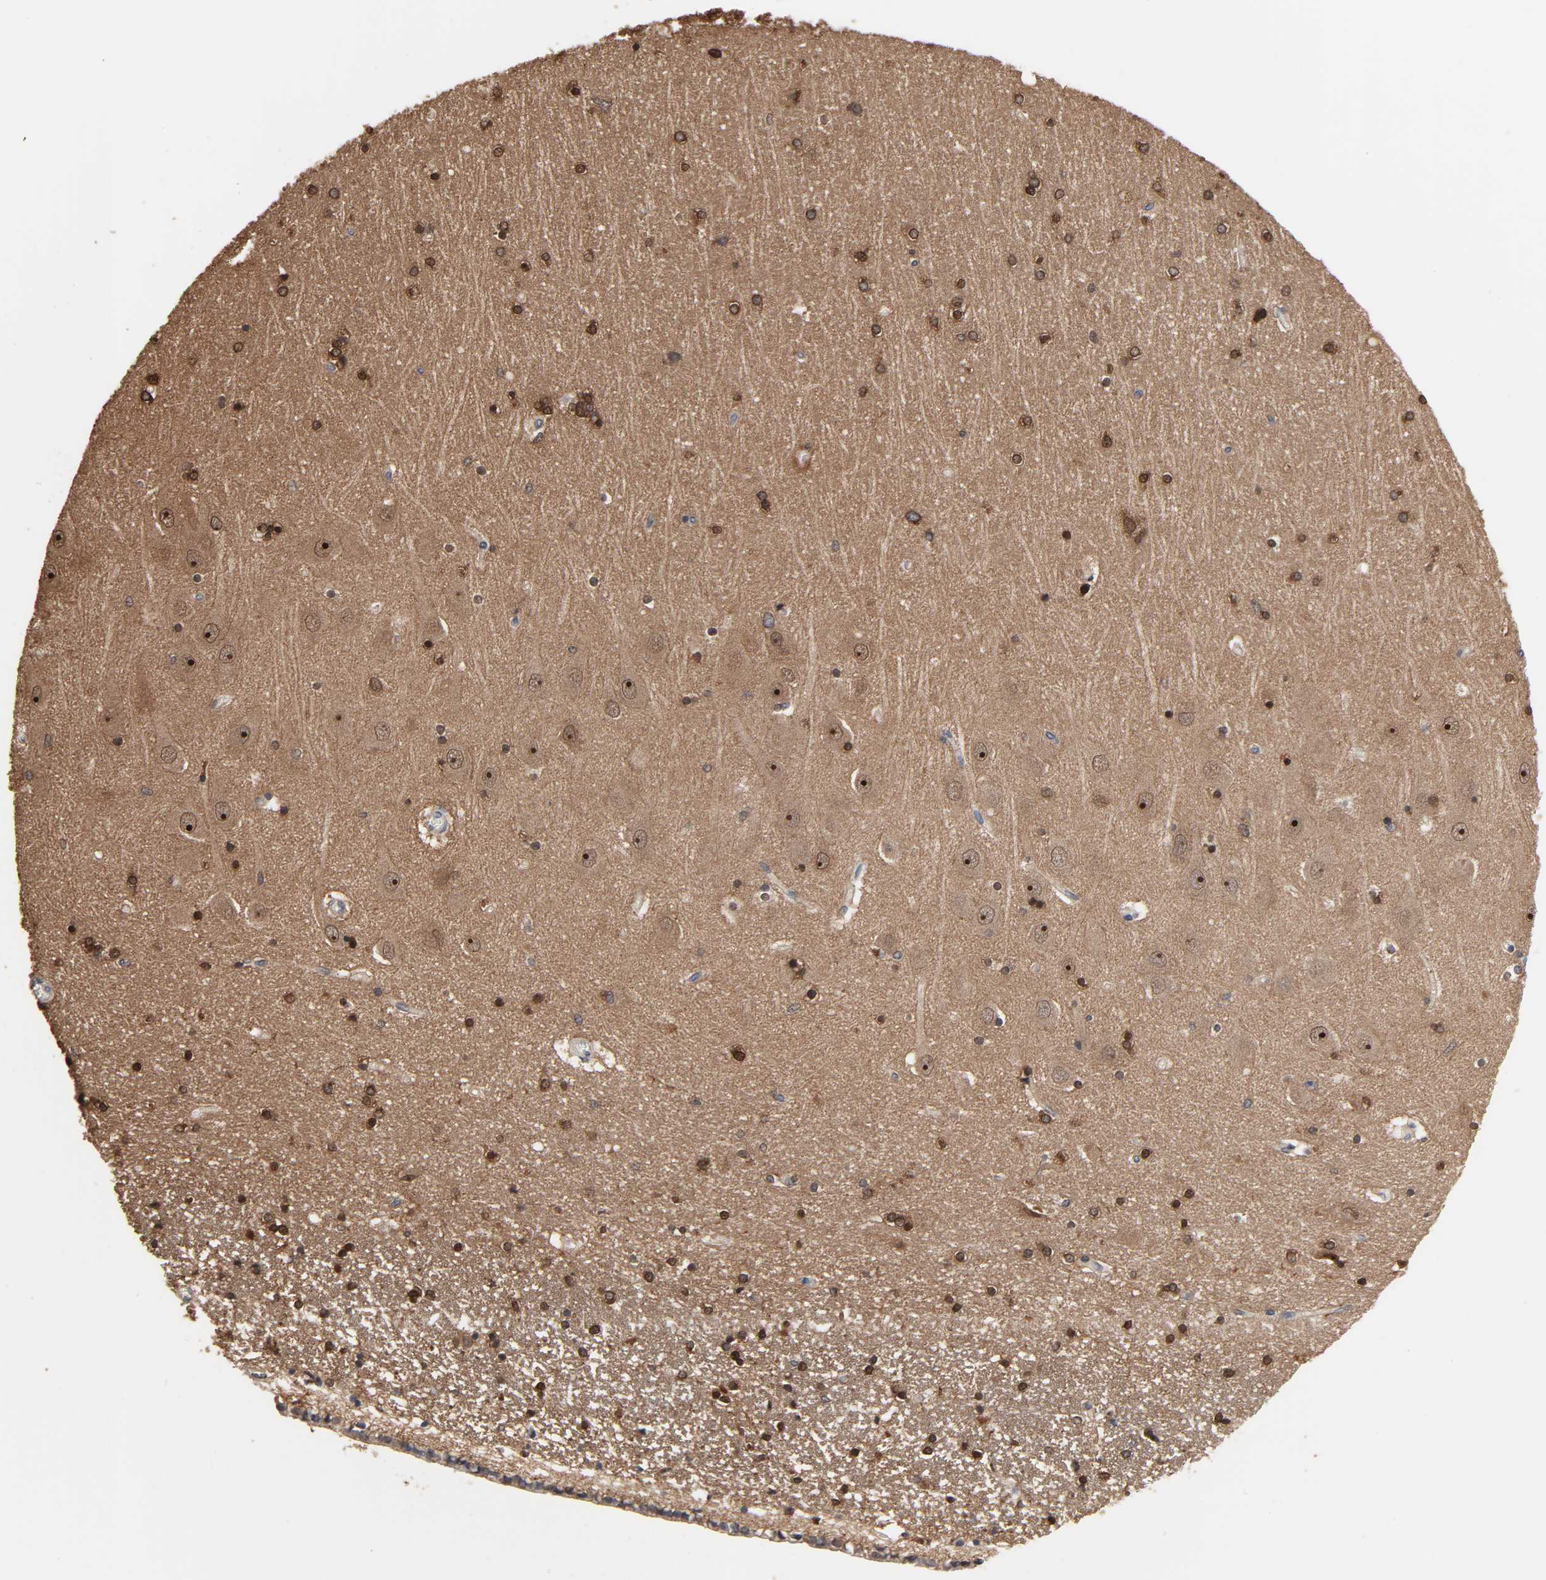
{"staining": {"intensity": "moderate", "quantity": ">75%", "location": "cytoplasmic/membranous,nuclear"}, "tissue": "hippocampus", "cell_type": "Glial cells", "image_type": "normal", "snomed": [{"axis": "morphology", "description": "Normal tissue, NOS"}, {"axis": "topography", "description": "Hippocampus"}], "caption": "Hippocampus stained with DAB immunohistochemistry (IHC) reveals medium levels of moderate cytoplasmic/membranous,nuclear expression in approximately >75% of glial cells.", "gene": "DDX10", "patient": {"sex": "female", "age": 54}}